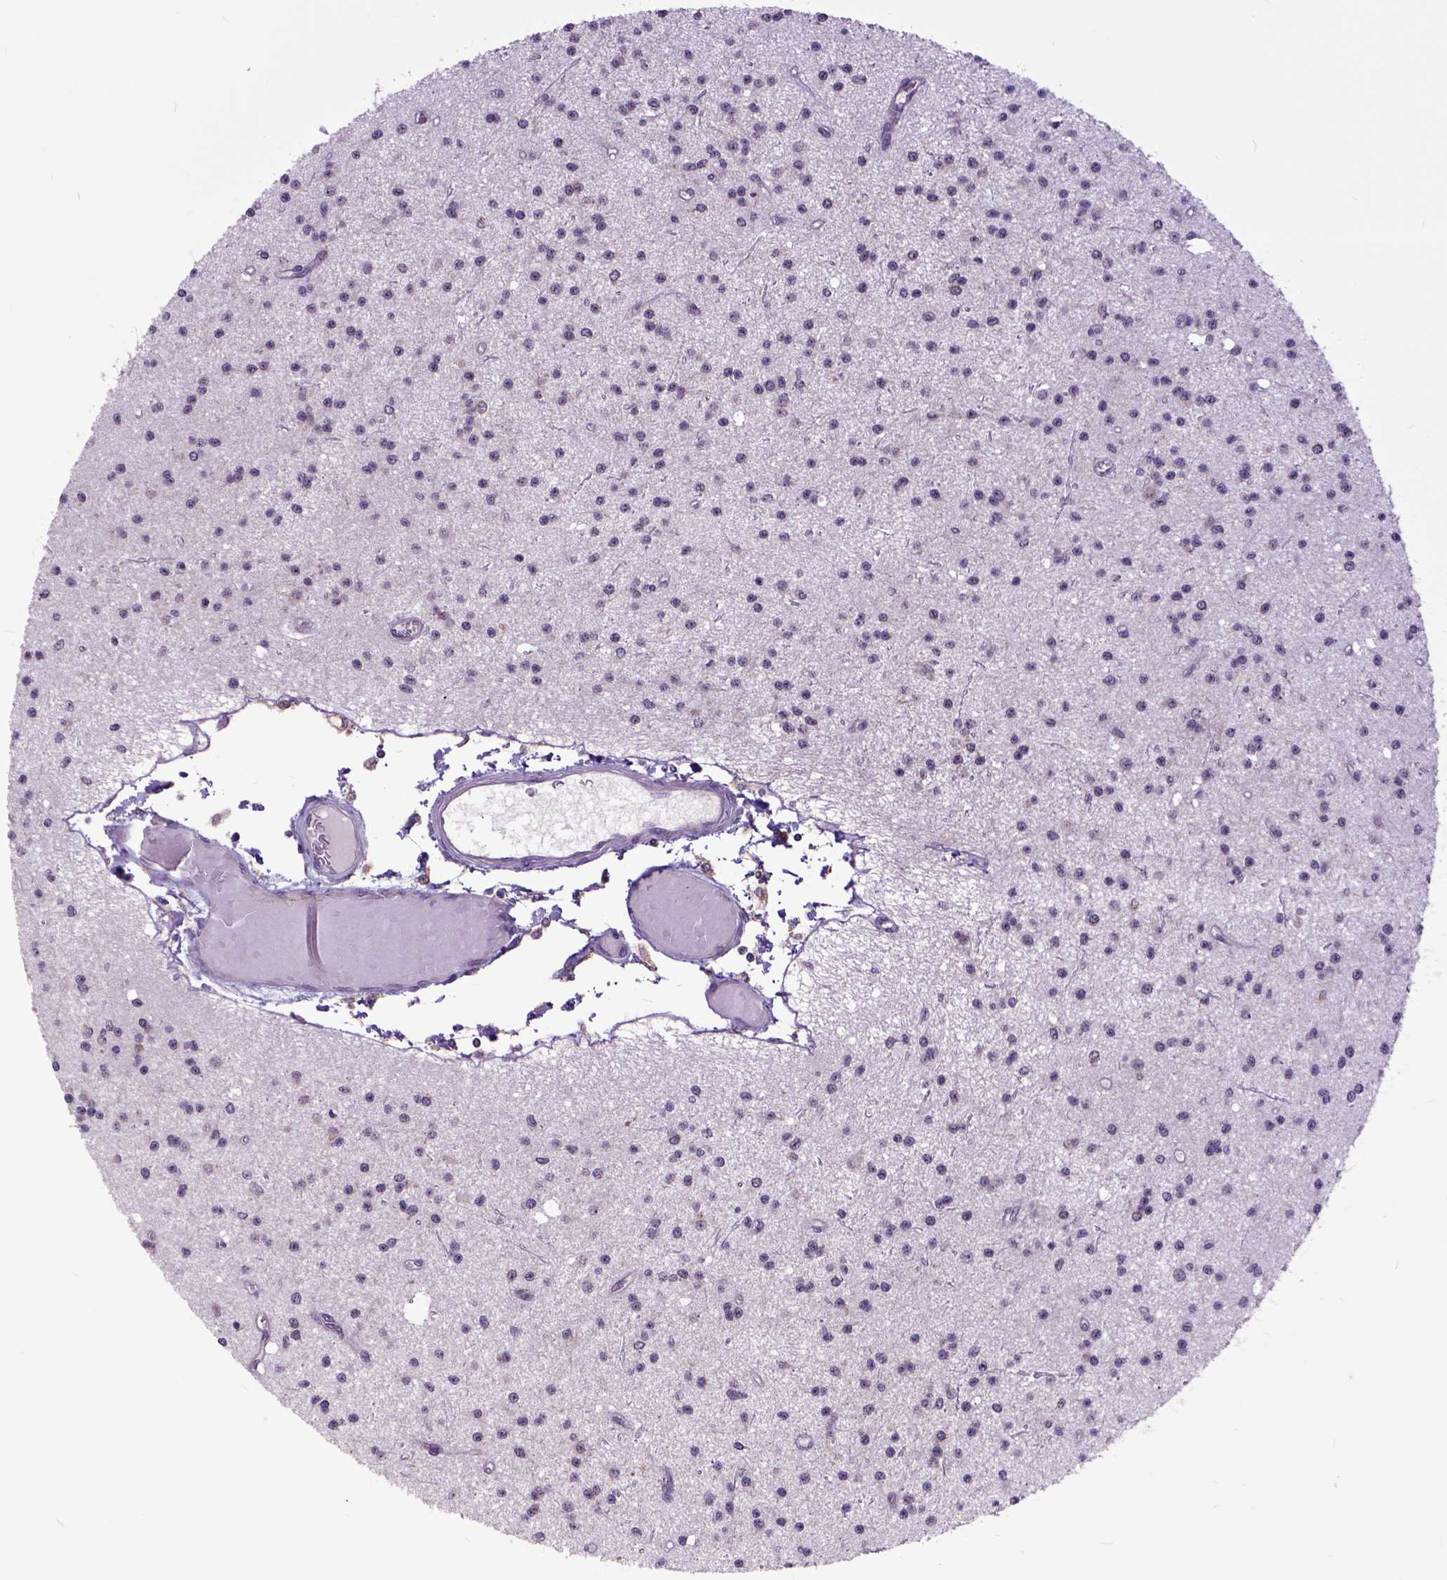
{"staining": {"intensity": "weak", "quantity": "25%-75%", "location": "cytoplasmic/membranous"}, "tissue": "glioma", "cell_type": "Tumor cells", "image_type": "cancer", "snomed": [{"axis": "morphology", "description": "Glioma, malignant, Low grade"}, {"axis": "topography", "description": "Brain"}], "caption": "Immunohistochemical staining of malignant glioma (low-grade) shows low levels of weak cytoplasmic/membranous protein positivity in about 25%-75% of tumor cells.", "gene": "ARL1", "patient": {"sex": "male", "age": 27}}